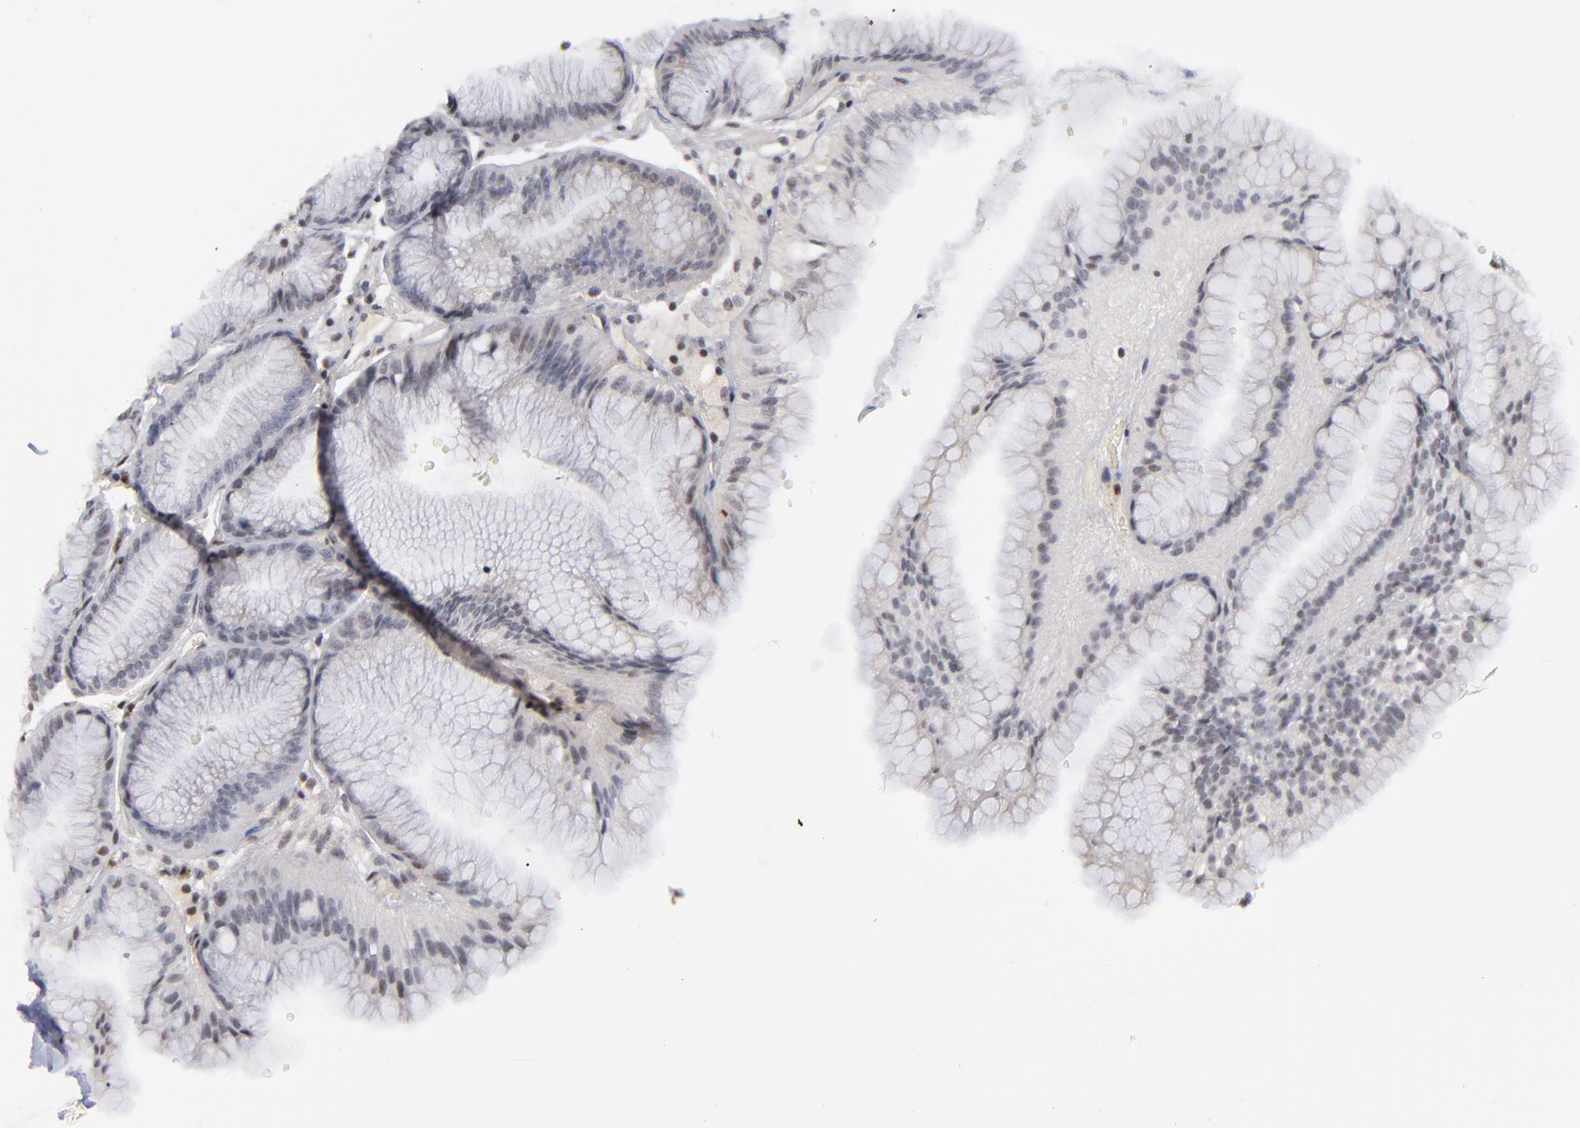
{"staining": {"intensity": "weak", "quantity": "25%-75%", "location": "nuclear"}, "tissue": "stomach", "cell_type": "Glandular cells", "image_type": "normal", "snomed": [{"axis": "morphology", "description": "Normal tissue, NOS"}, {"axis": "topography", "description": "Stomach, lower"}], "caption": "Immunohistochemistry histopathology image of normal stomach: stomach stained using immunohistochemistry (IHC) displays low levels of weak protein expression localized specifically in the nuclear of glandular cells, appearing as a nuclear brown color.", "gene": "GABPA", "patient": {"sex": "male", "age": 71}}